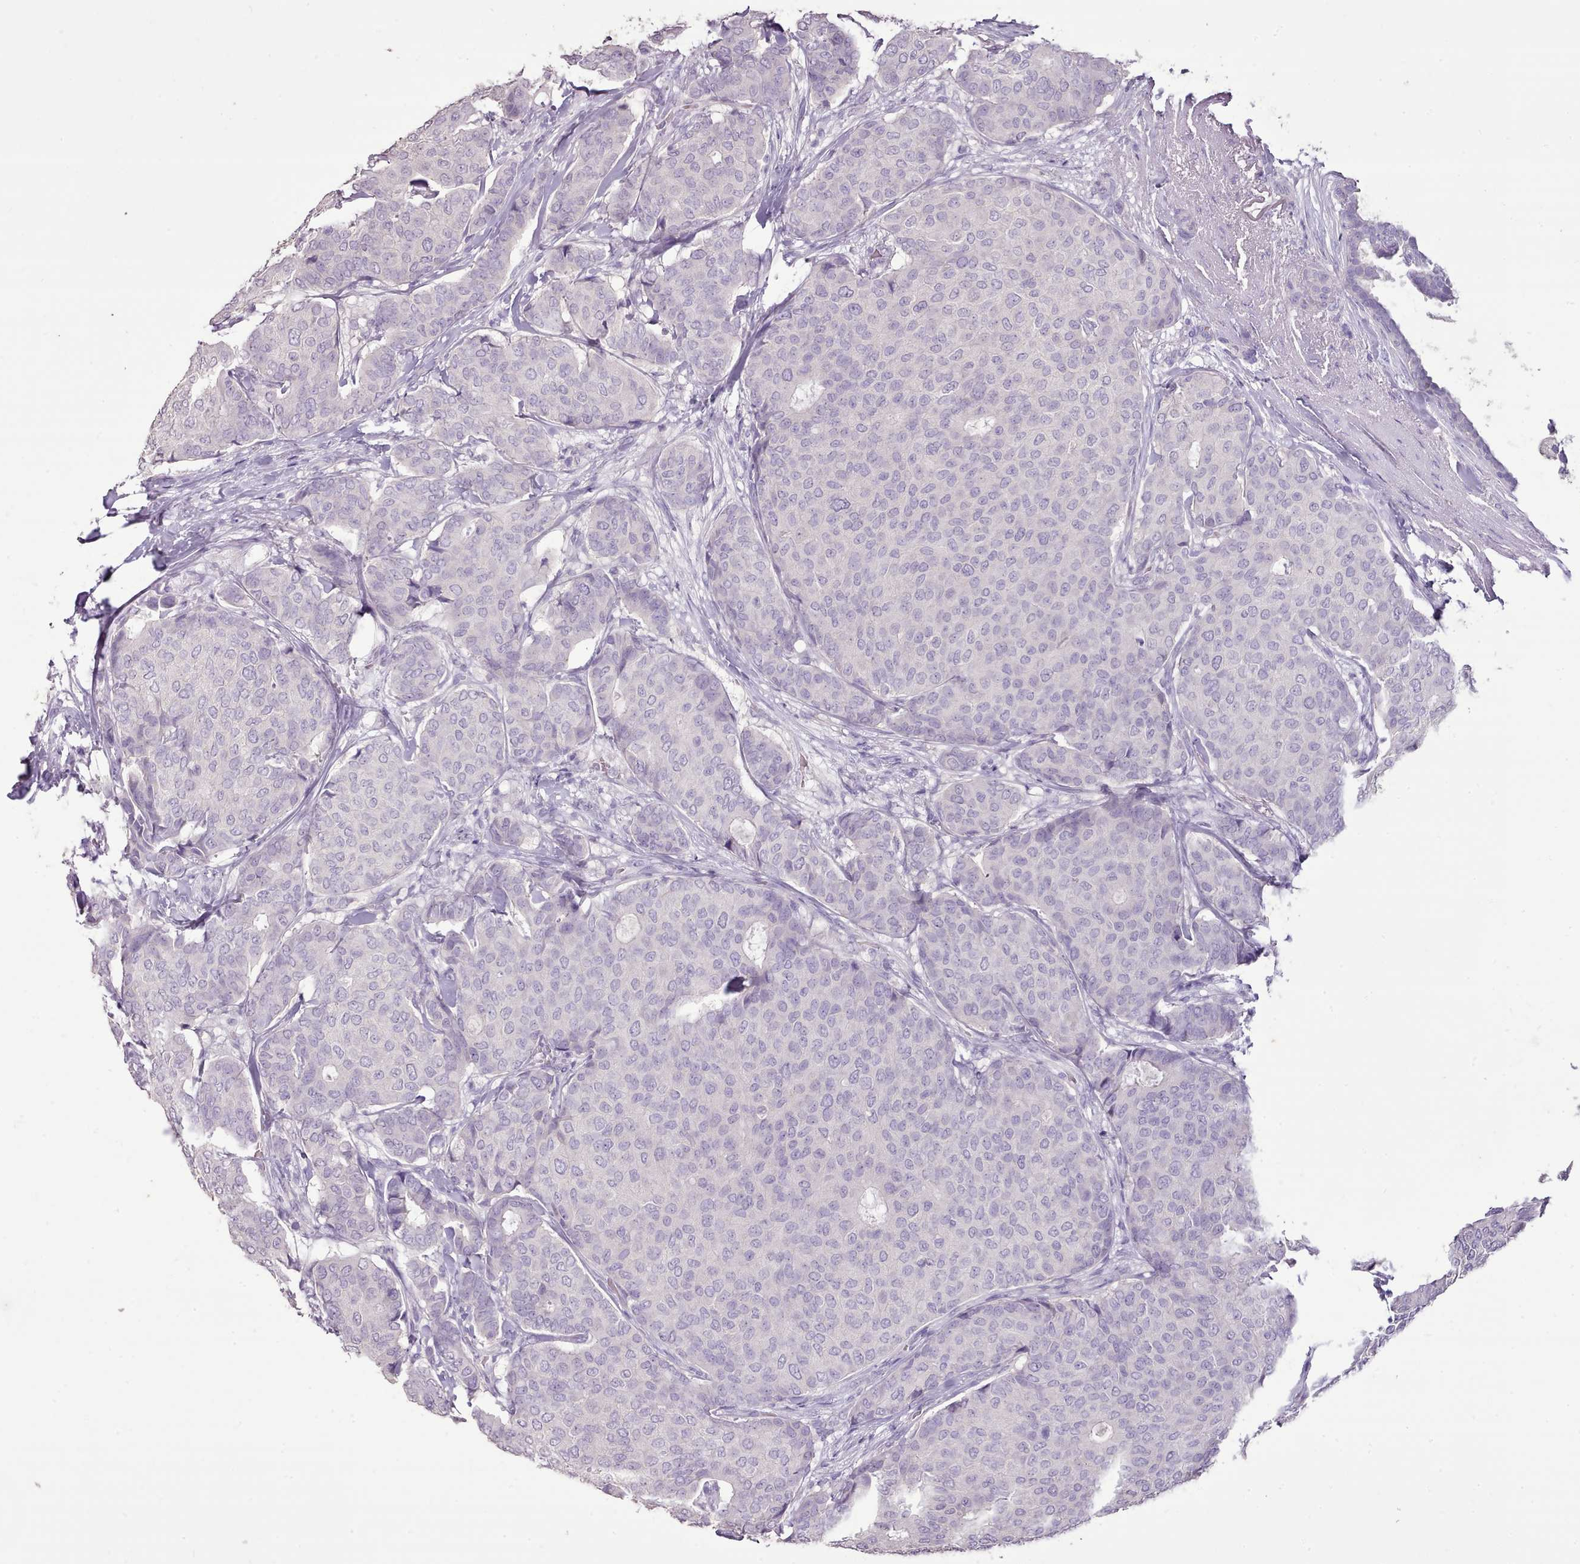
{"staining": {"intensity": "negative", "quantity": "none", "location": "none"}, "tissue": "breast cancer", "cell_type": "Tumor cells", "image_type": "cancer", "snomed": [{"axis": "morphology", "description": "Duct carcinoma"}, {"axis": "topography", "description": "Breast"}], "caption": "This micrograph is of breast cancer stained with immunohistochemistry to label a protein in brown with the nuclei are counter-stained blue. There is no staining in tumor cells.", "gene": "BLOC1S2", "patient": {"sex": "female", "age": 75}}